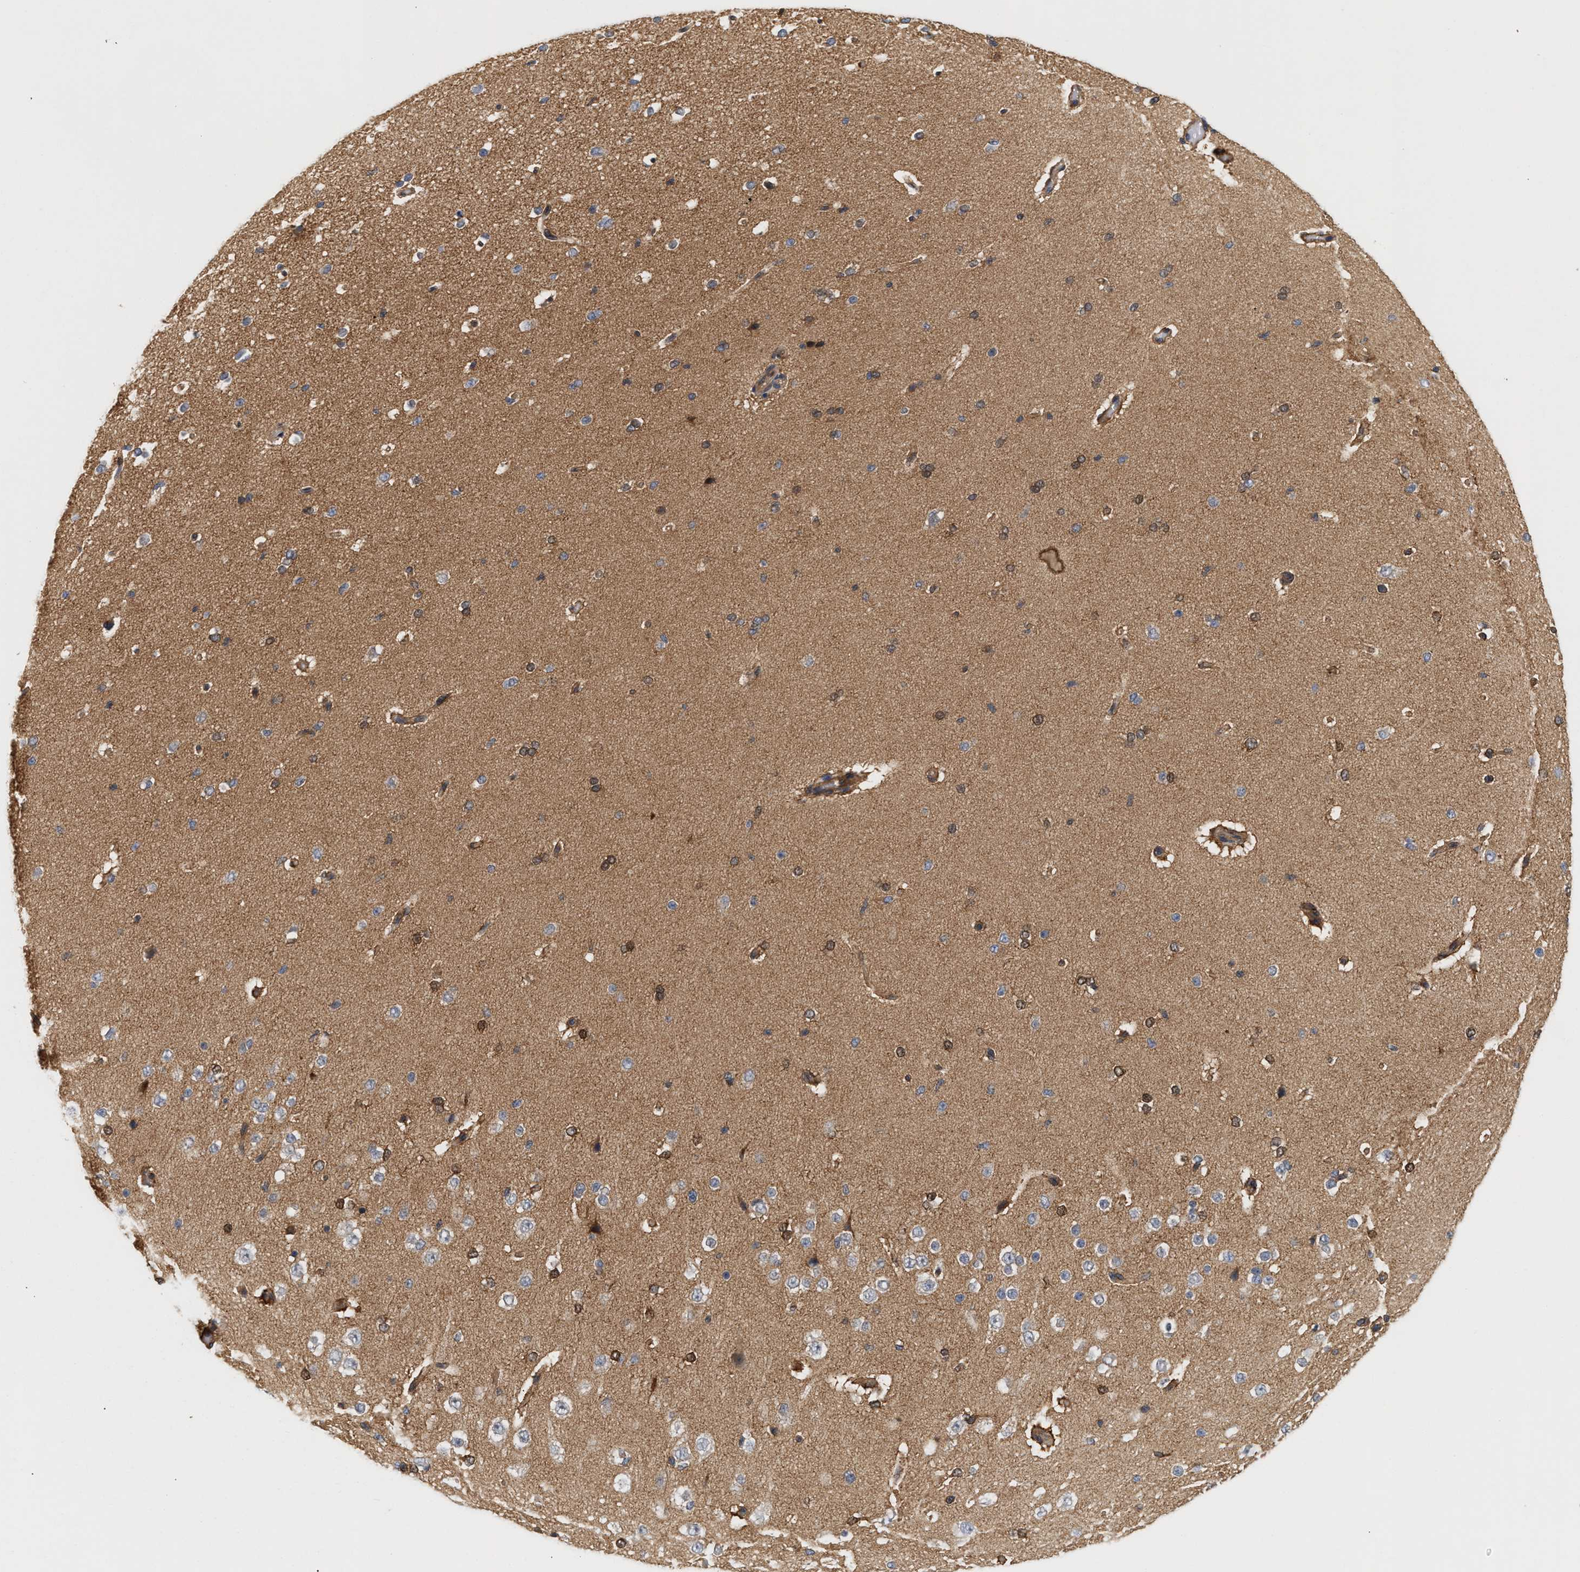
{"staining": {"intensity": "negative", "quantity": "none", "location": "none"}, "tissue": "cerebral cortex", "cell_type": "Endothelial cells", "image_type": "normal", "snomed": [{"axis": "morphology", "description": "Normal tissue, NOS"}, {"axis": "morphology", "description": "Developmental malformation"}, {"axis": "topography", "description": "Cerebral cortex"}], "caption": "This is an IHC histopathology image of normal cerebral cortex. There is no staining in endothelial cells.", "gene": "PLCD1", "patient": {"sex": "female", "age": 30}}